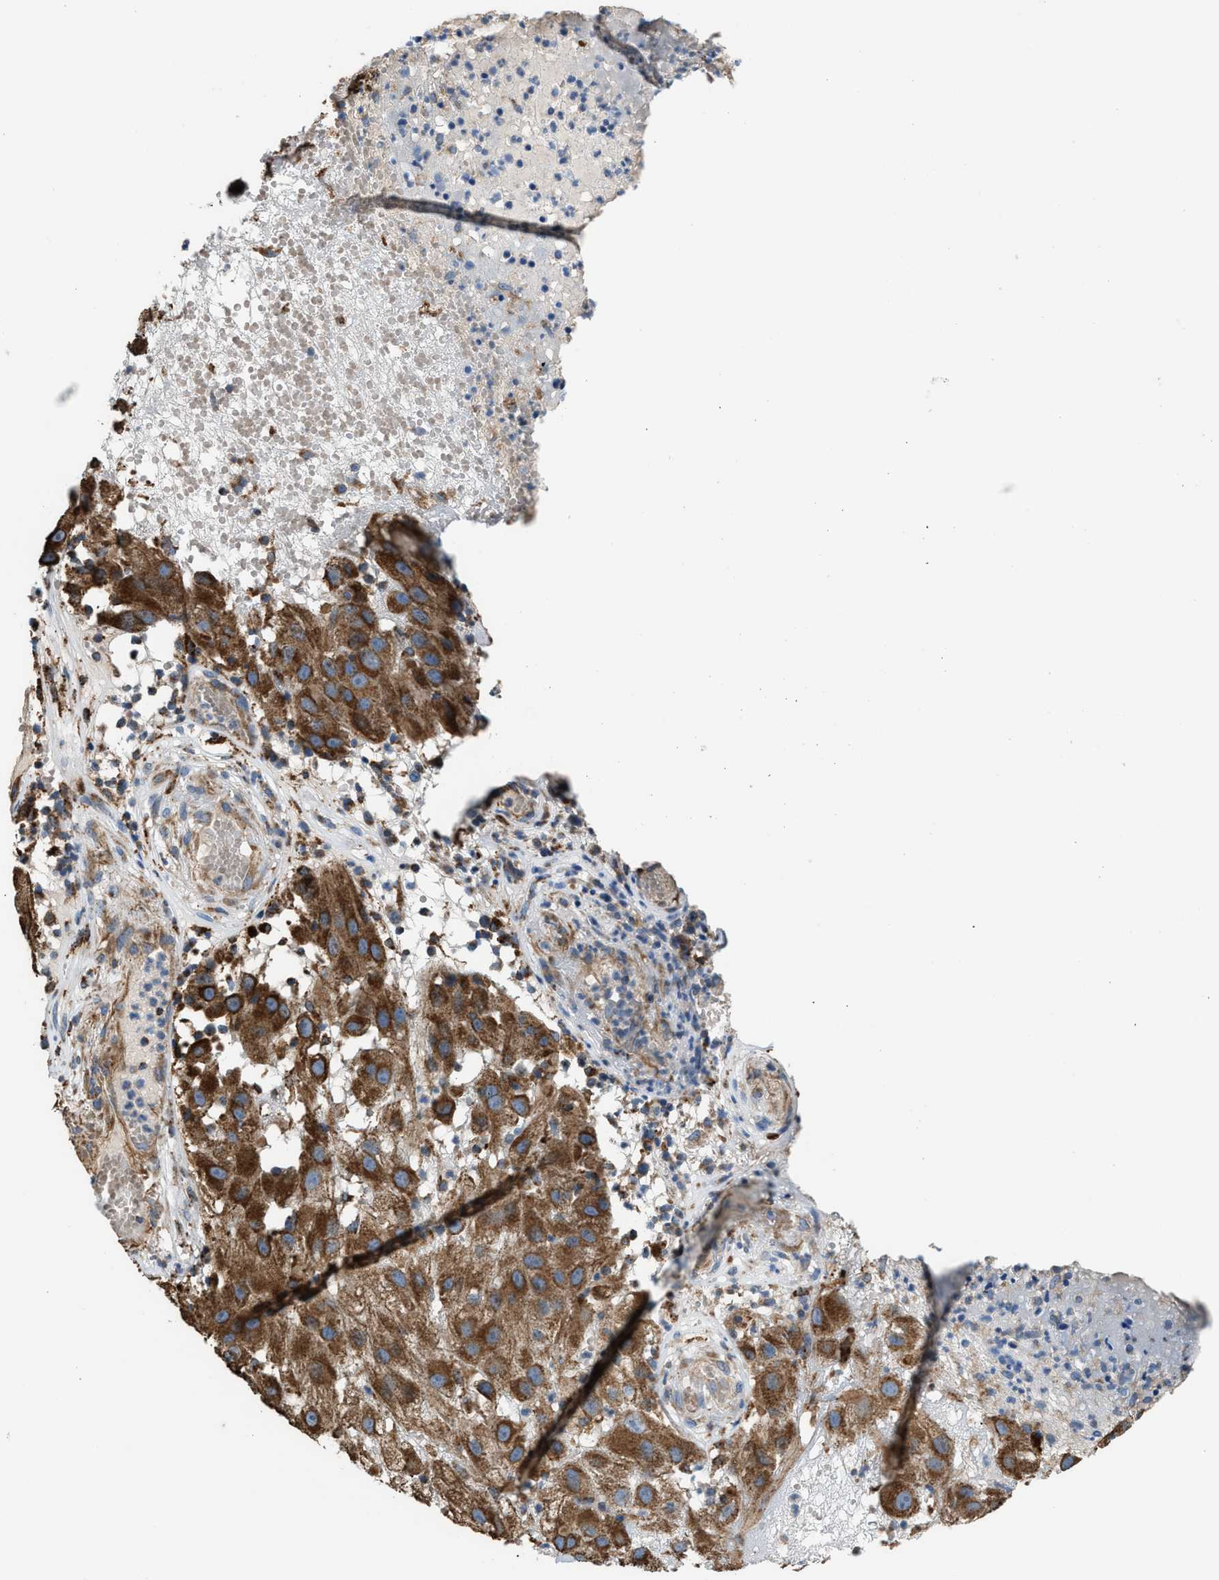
{"staining": {"intensity": "moderate", "quantity": ">75%", "location": "cytoplasmic/membranous"}, "tissue": "melanoma", "cell_type": "Tumor cells", "image_type": "cancer", "snomed": [{"axis": "morphology", "description": "Malignant melanoma, NOS"}, {"axis": "topography", "description": "Skin"}], "caption": "Protein expression analysis of human malignant melanoma reveals moderate cytoplasmic/membranous staining in about >75% of tumor cells.", "gene": "SLC10A3", "patient": {"sex": "female", "age": 81}}